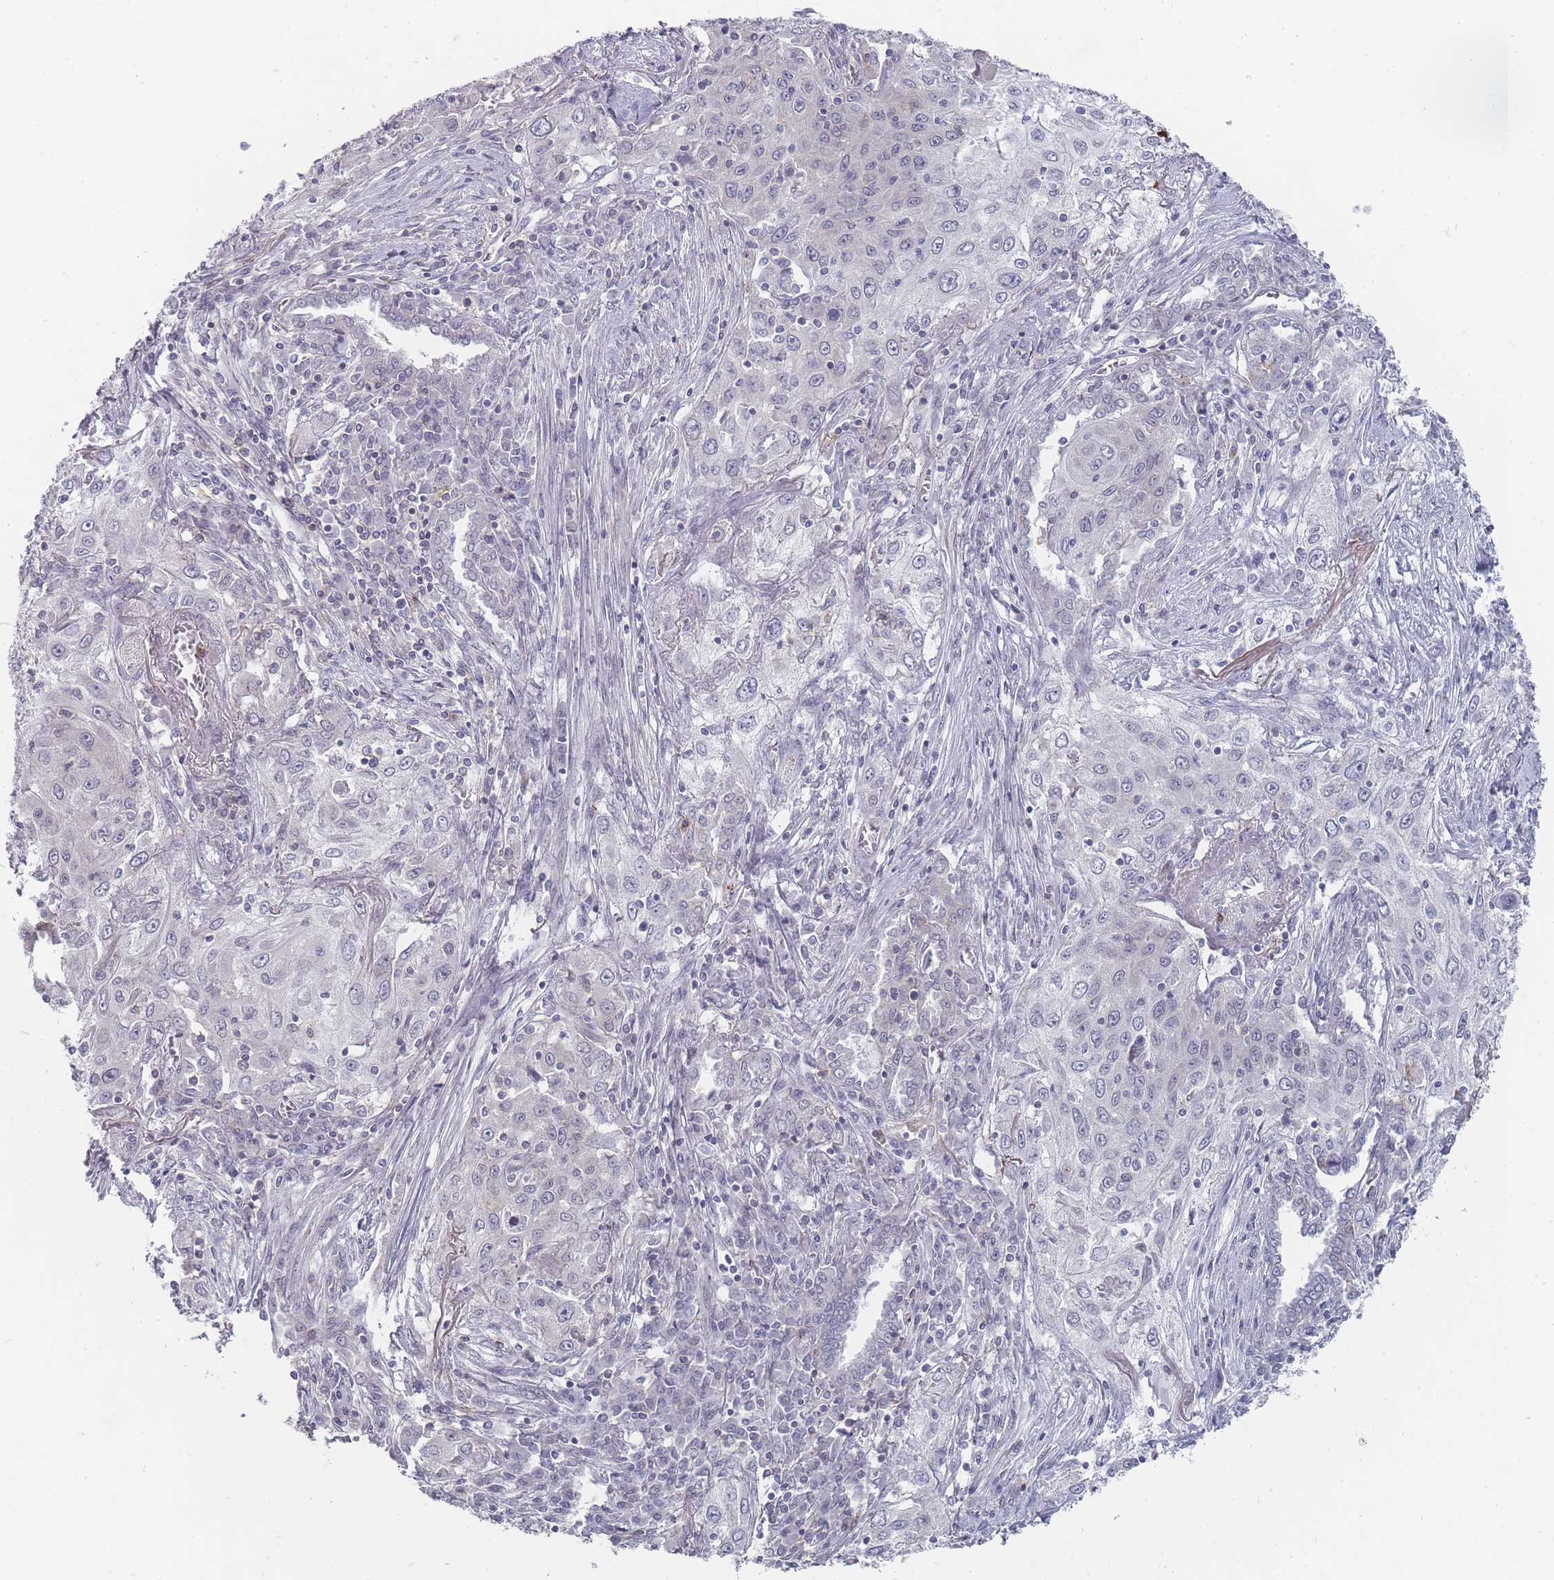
{"staining": {"intensity": "negative", "quantity": "none", "location": "none"}, "tissue": "lung cancer", "cell_type": "Tumor cells", "image_type": "cancer", "snomed": [{"axis": "morphology", "description": "Squamous cell carcinoma, NOS"}, {"axis": "topography", "description": "Lung"}], "caption": "Immunohistochemistry (IHC) histopathology image of human lung cancer stained for a protein (brown), which reveals no staining in tumor cells.", "gene": "PCDH12", "patient": {"sex": "female", "age": 69}}